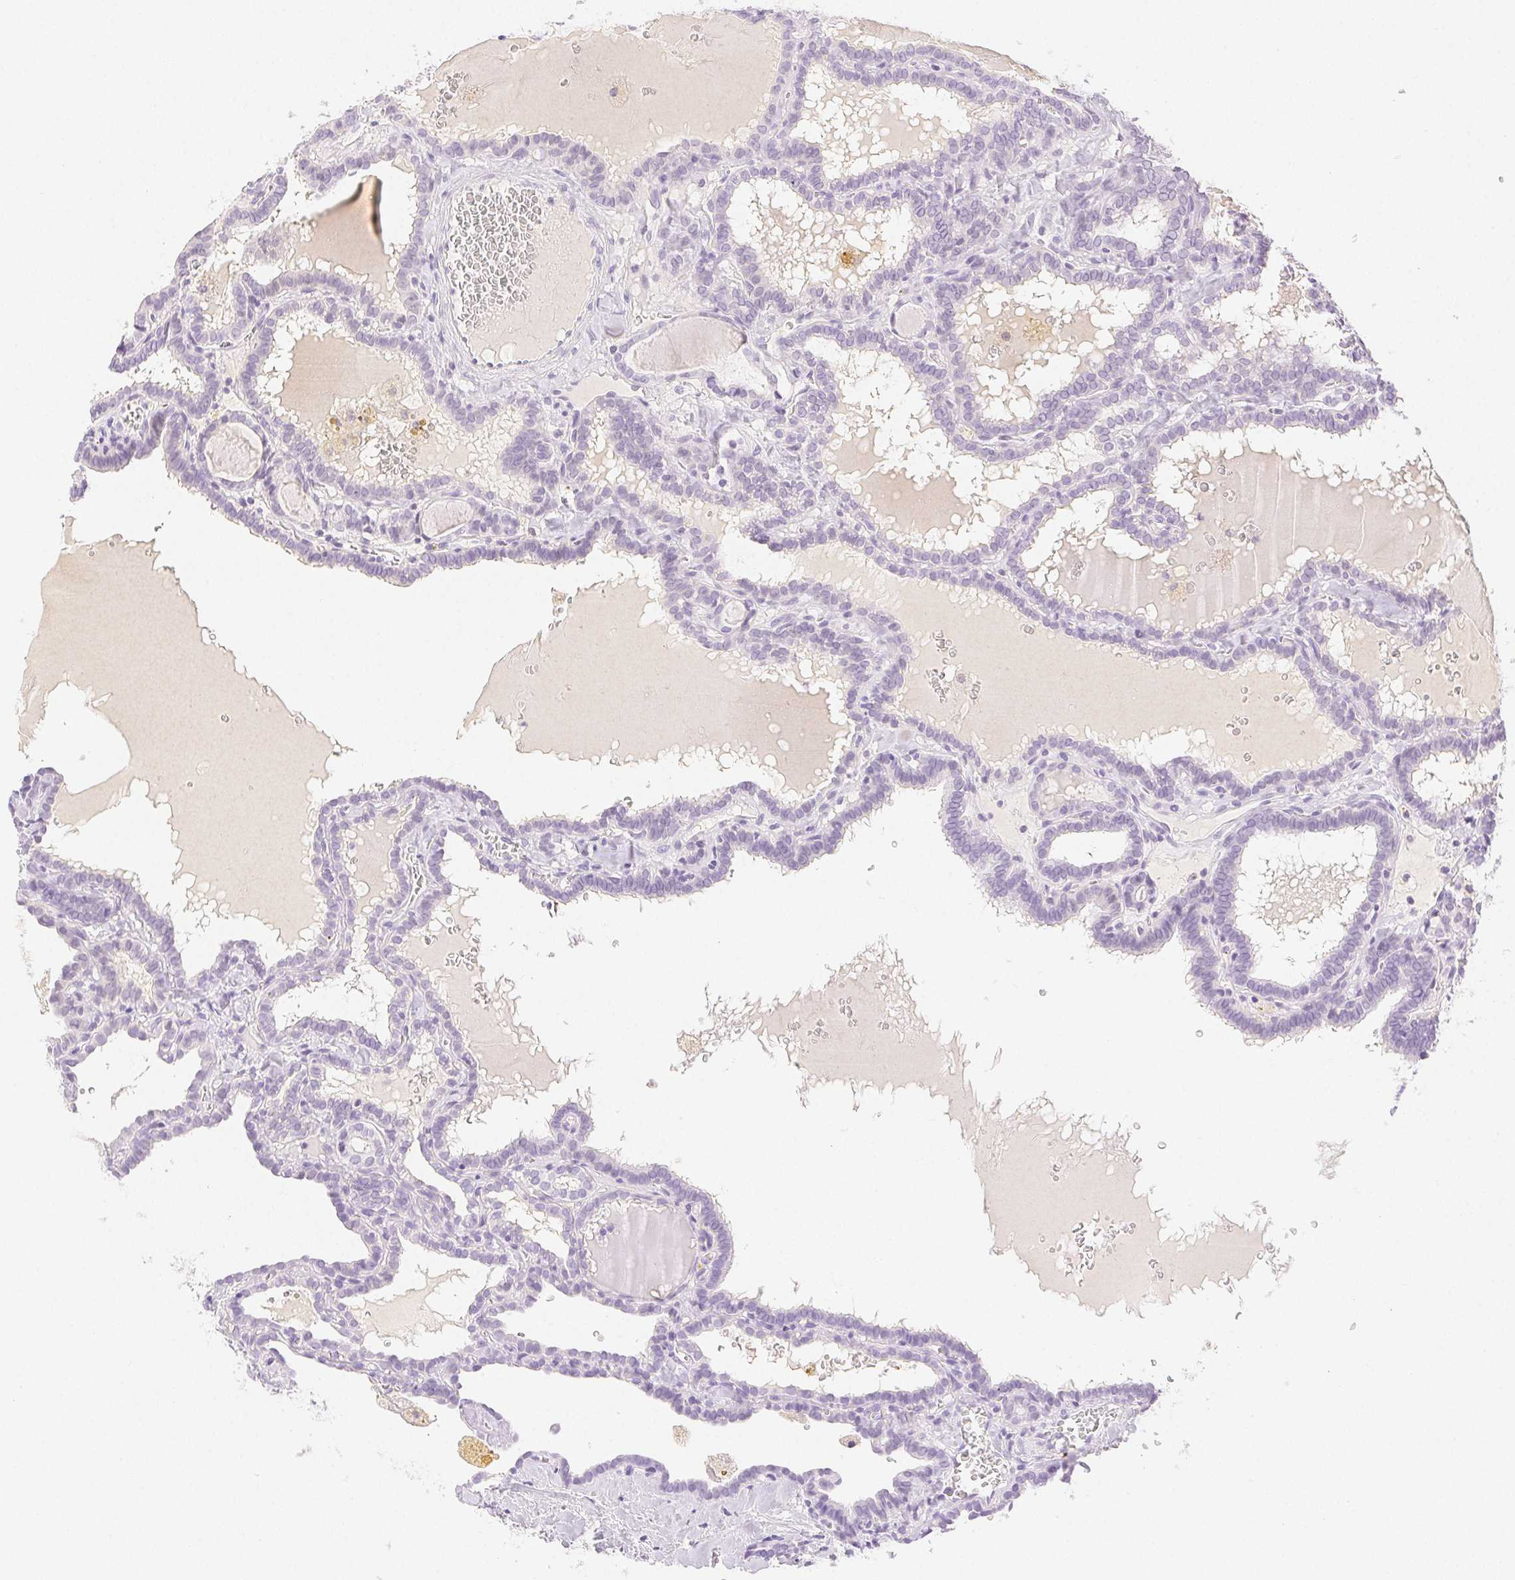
{"staining": {"intensity": "negative", "quantity": "none", "location": "none"}, "tissue": "thyroid cancer", "cell_type": "Tumor cells", "image_type": "cancer", "snomed": [{"axis": "morphology", "description": "Papillary adenocarcinoma, NOS"}, {"axis": "topography", "description": "Thyroid gland"}], "caption": "Immunohistochemistry of thyroid papillary adenocarcinoma displays no positivity in tumor cells.", "gene": "SPACA4", "patient": {"sex": "female", "age": 39}}